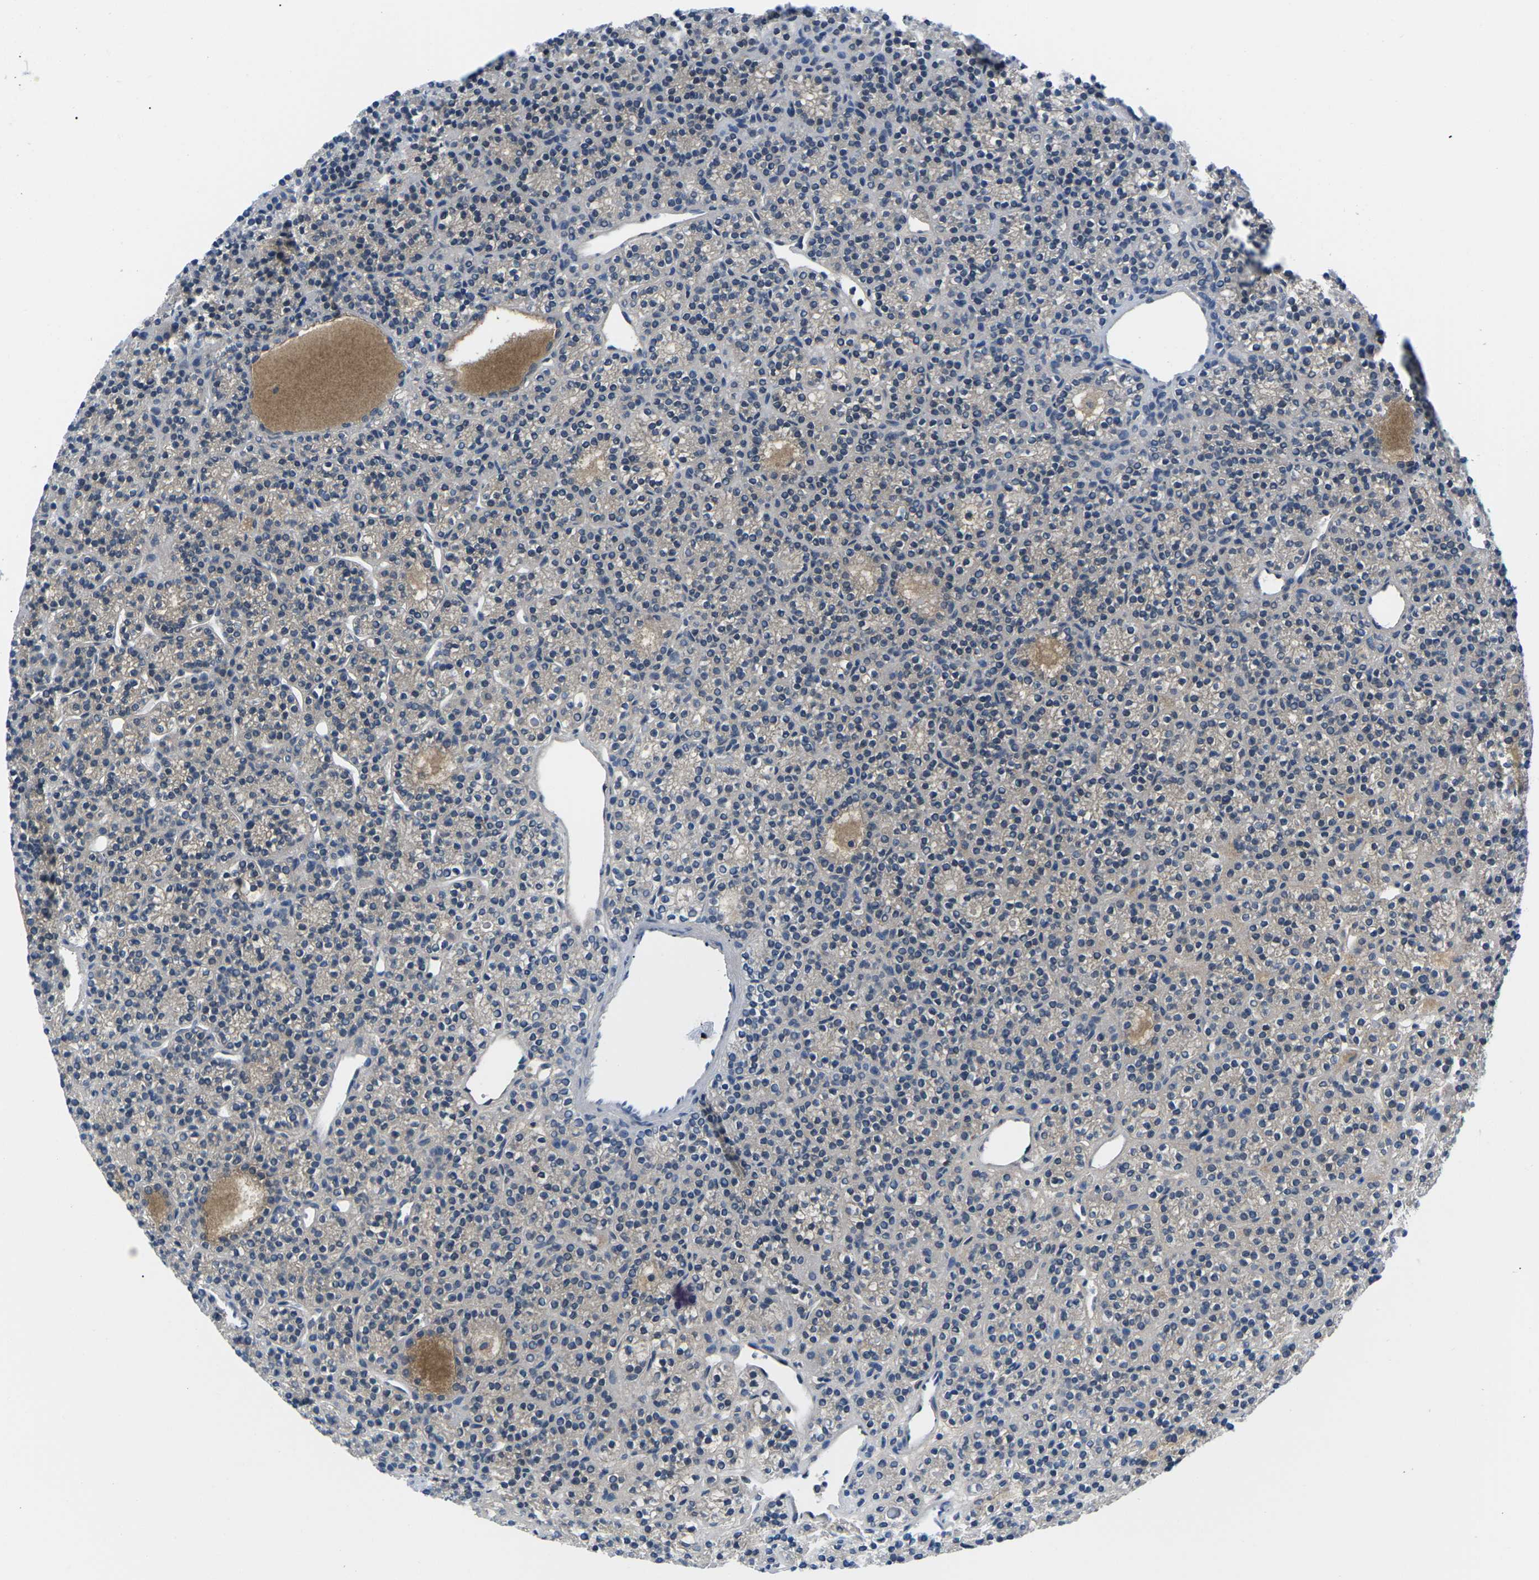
{"staining": {"intensity": "moderate", "quantity": "<25%", "location": "nuclear"}, "tissue": "parathyroid gland", "cell_type": "Glandular cells", "image_type": "normal", "snomed": [{"axis": "morphology", "description": "Normal tissue, NOS"}, {"axis": "morphology", "description": "Adenoma, NOS"}, {"axis": "topography", "description": "Parathyroid gland"}], "caption": "Normal parathyroid gland was stained to show a protein in brown. There is low levels of moderate nuclear staining in approximately <25% of glandular cells. (Stains: DAB in brown, nuclei in blue, Microscopy: brightfield microscopy at high magnification).", "gene": "UBA7", "patient": {"sex": "female", "age": 64}}